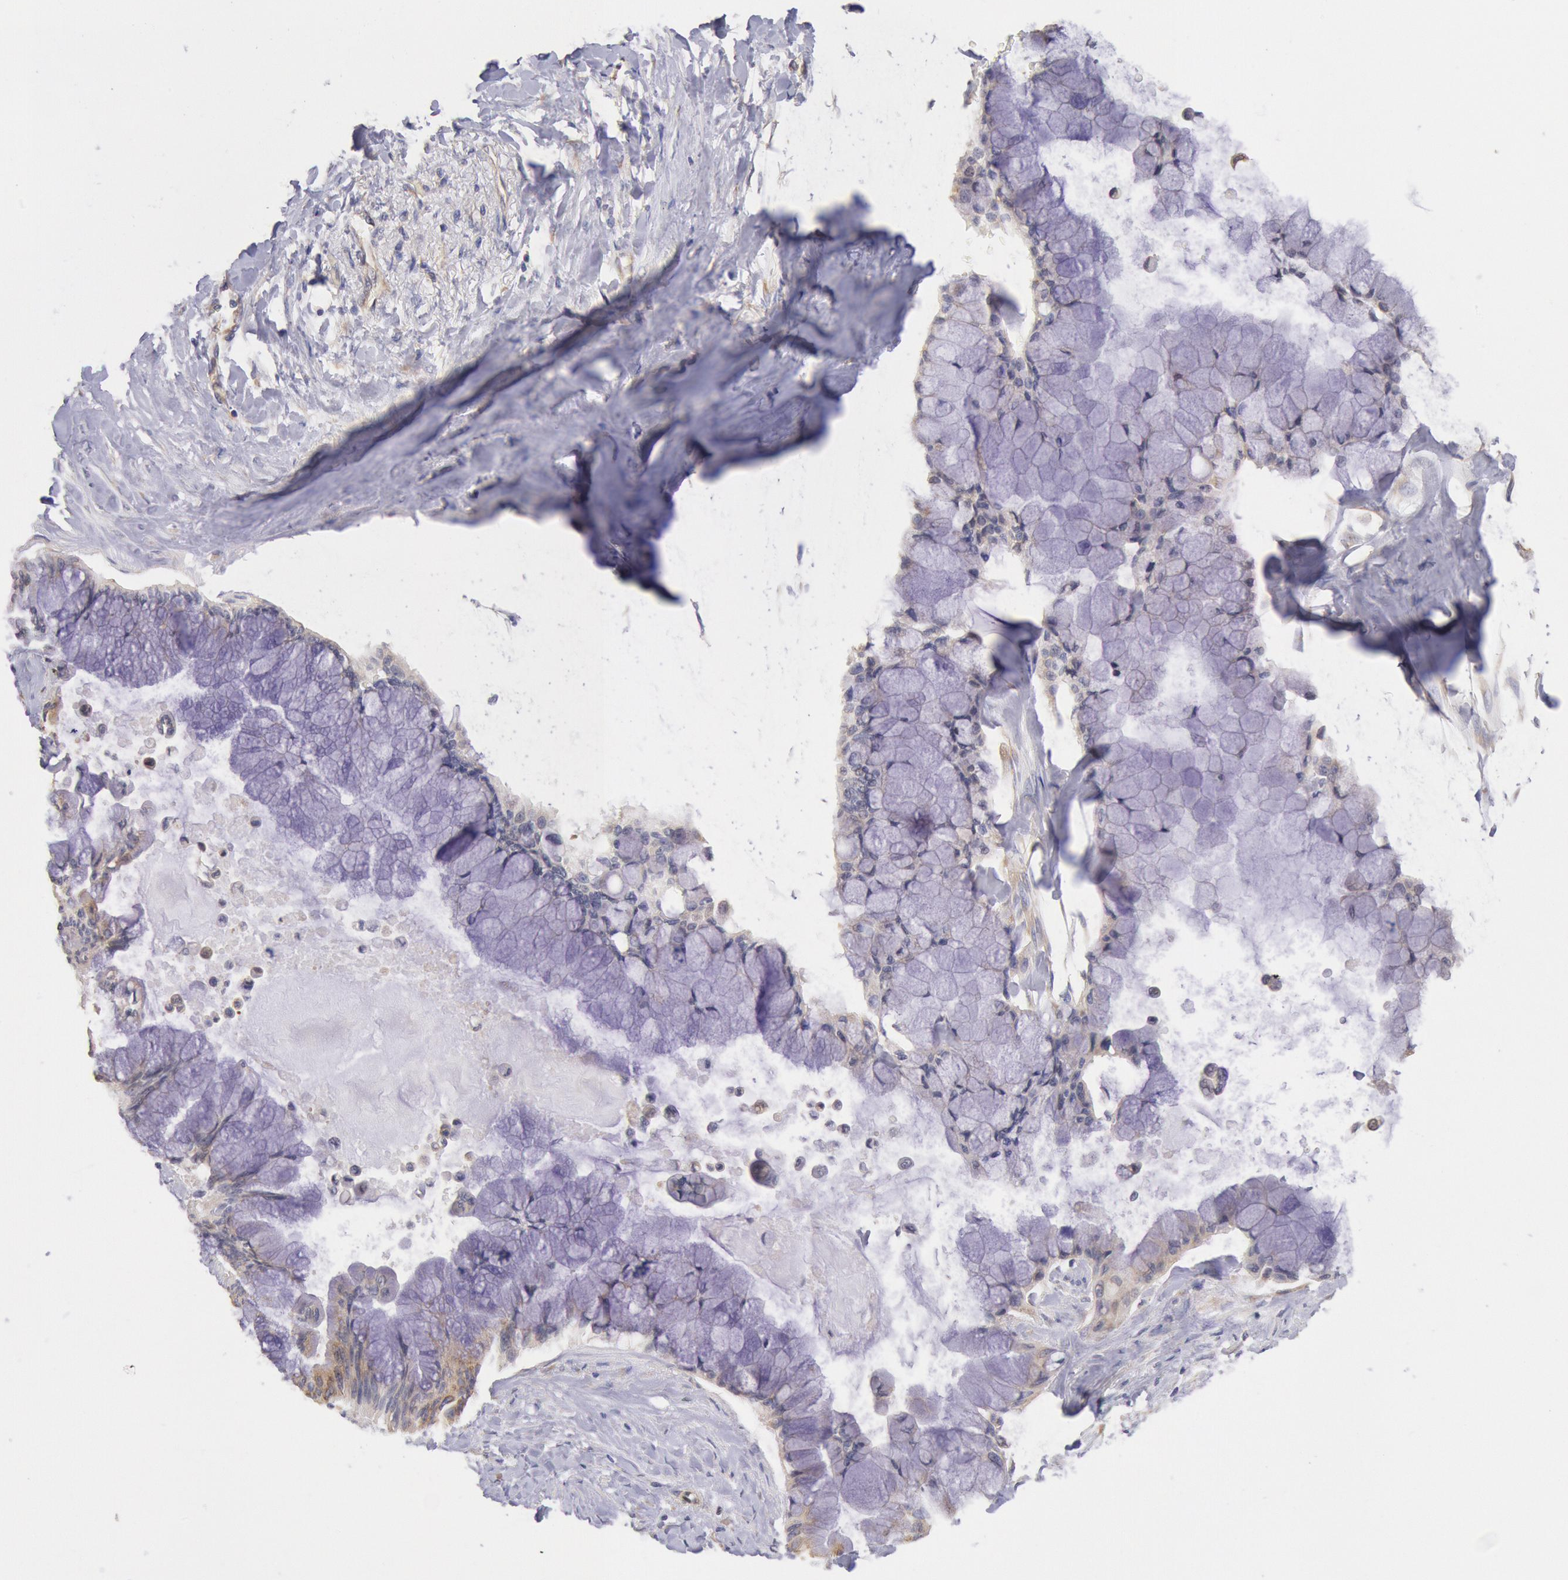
{"staining": {"intensity": "moderate", "quantity": "25%-75%", "location": "cytoplasmic/membranous"}, "tissue": "pancreatic cancer", "cell_type": "Tumor cells", "image_type": "cancer", "snomed": [{"axis": "morphology", "description": "Adenocarcinoma, NOS"}, {"axis": "topography", "description": "Pancreas"}], "caption": "Tumor cells exhibit moderate cytoplasmic/membranous staining in about 25%-75% of cells in pancreatic cancer. The staining was performed using DAB (3,3'-diaminobenzidine) to visualize the protein expression in brown, while the nuclei were stained in blue with hematoxylin (Magnification: 20x).", "gene": "DRG1", "patient": {"sex": "male", "age": 59}}